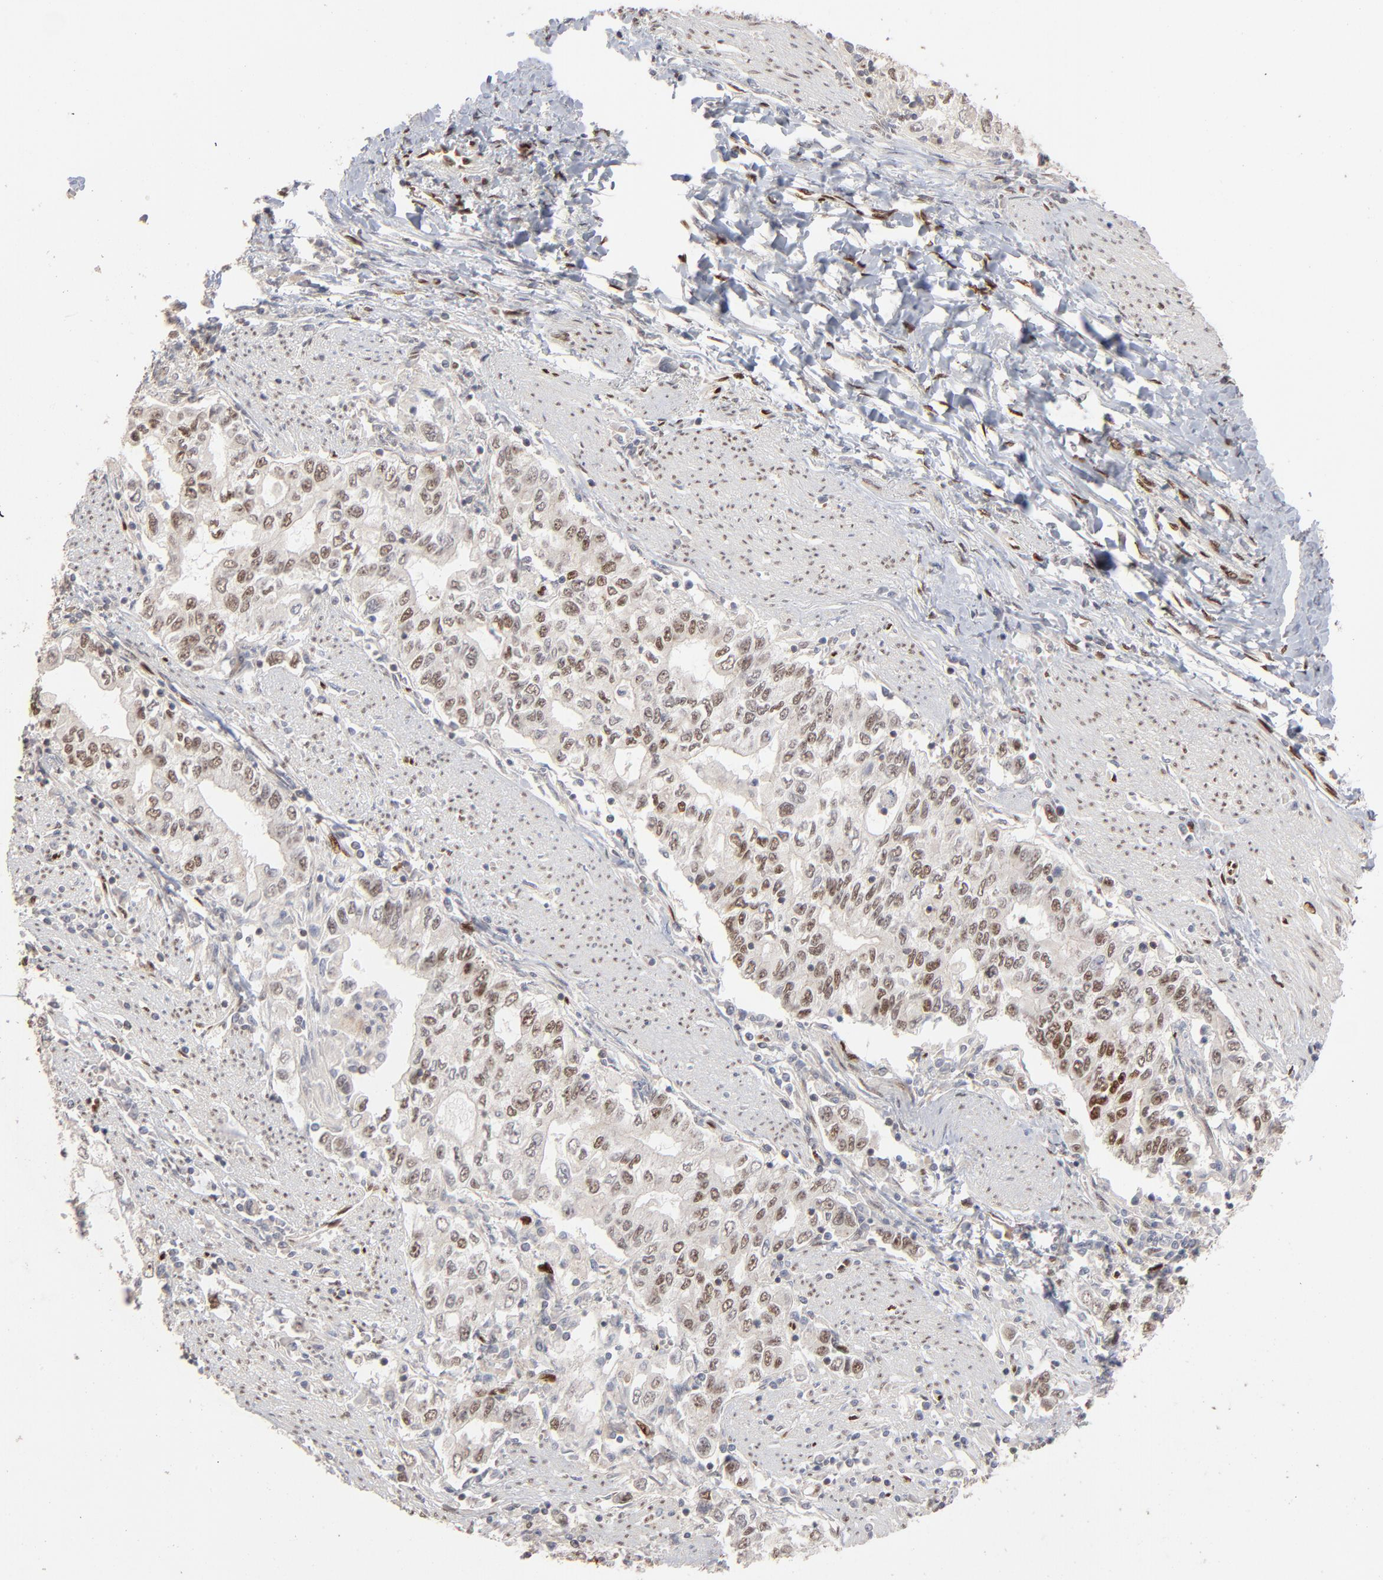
{"staining": {"intensity": "weak", "quantity": "25%-75%", "location": "nuclear"}, "tissue": "stomach cancer", "cell_type": "Tumor cells", "image_type": "cancer", "snomed": [{"axis": "morphology", "description": "Adenocarcinoma, NOS"}, {"axis": "topography", "description": "Stomach, lower"}], "caption": "A photomicrograph of stomach cancer stained for a protein demonstrates weak nuclear brown staining in tumor cells.", "gene": "NFIB", "patient": {"sex": "female", "age": 72}}